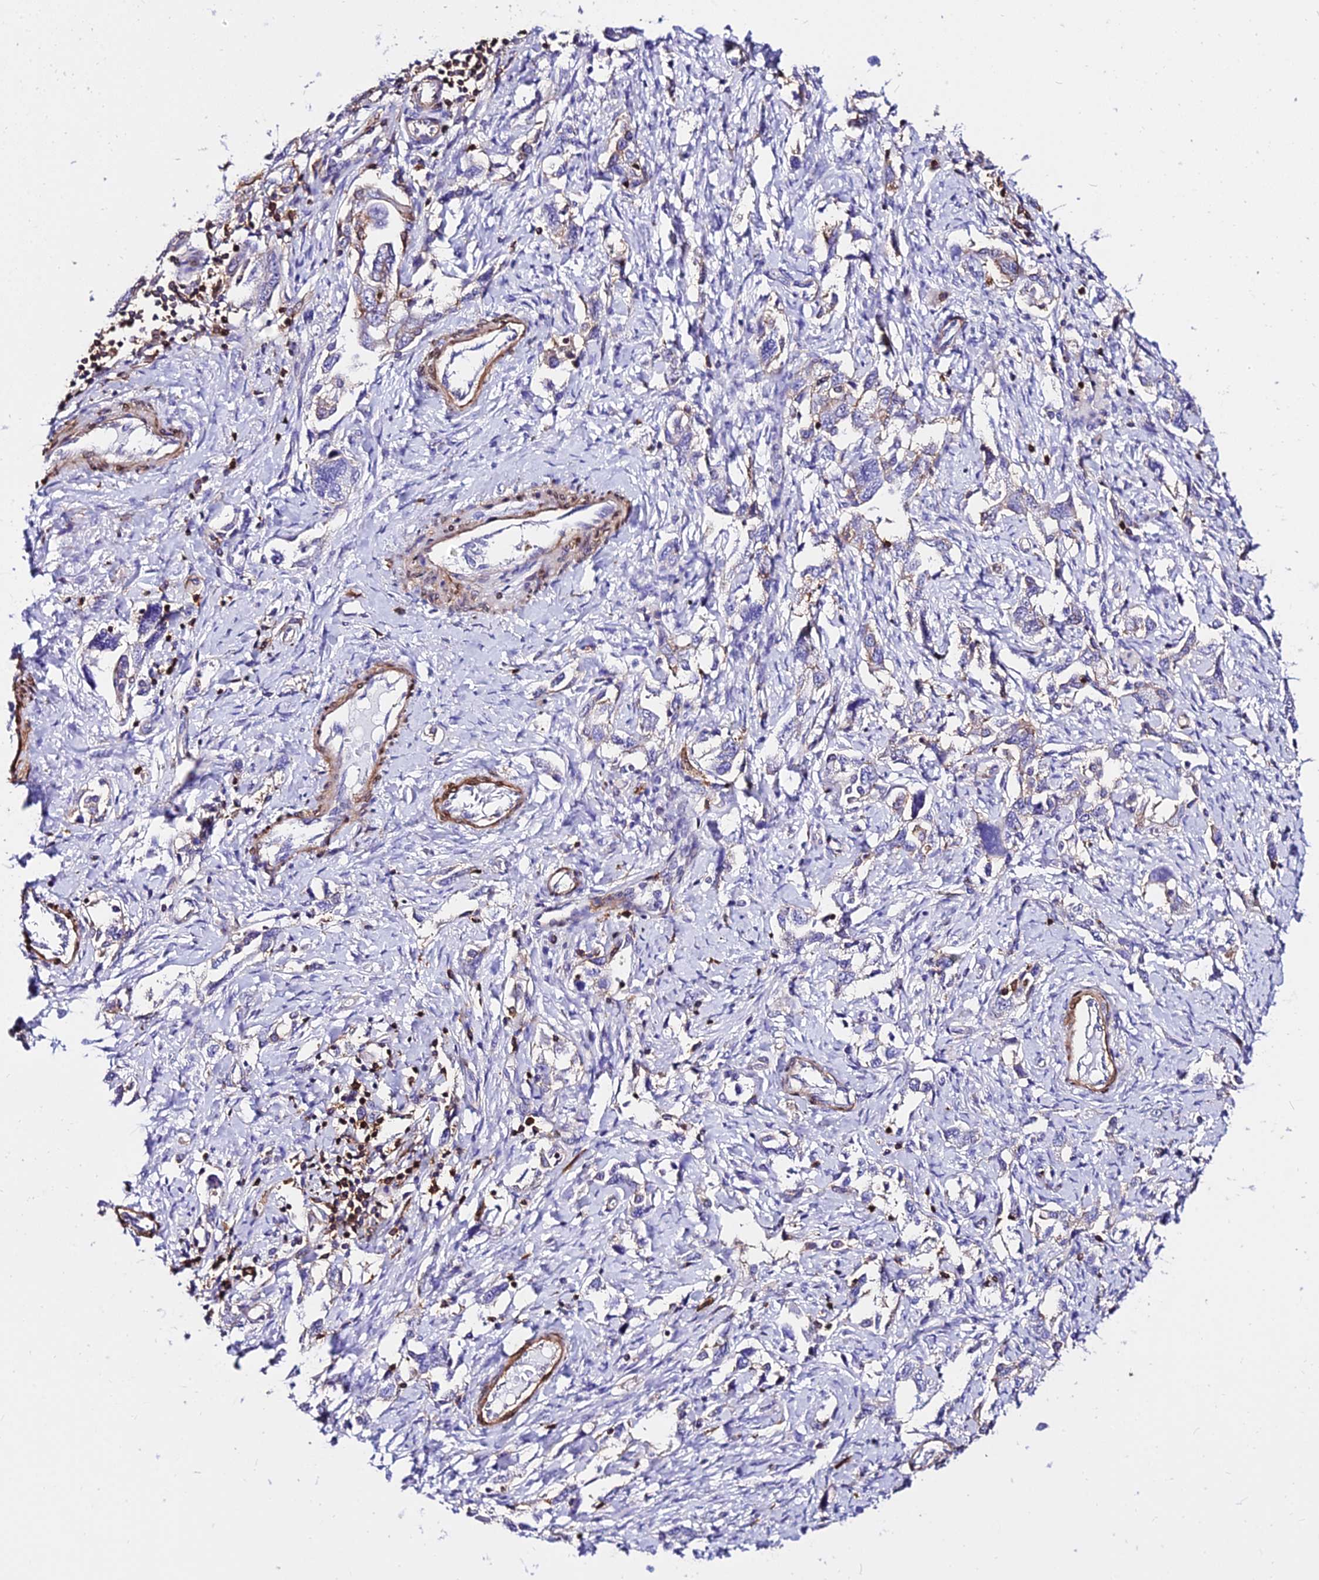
{"staining": {"intensity": "weak", "quantity": "<25%", "location": "cytoplasmic/membranous"}, "tissue": "ovarian cancer", "cell_type": "Tumor cells", "image_type": "cancer", "snomed": [{"axis": "morphology", "description": "Carcinoma, NOS"}, {"axis": "morphology", "description": "Cystadenocarcinoma, serous, NOS"}, {"axis": "topography", "description": "Ovary"}], "caption": "Tumor cells show no significant expression in ovarian carcinoma.", "gene": "CSRP1", "patient": {"sex": "female", "age": 69}}